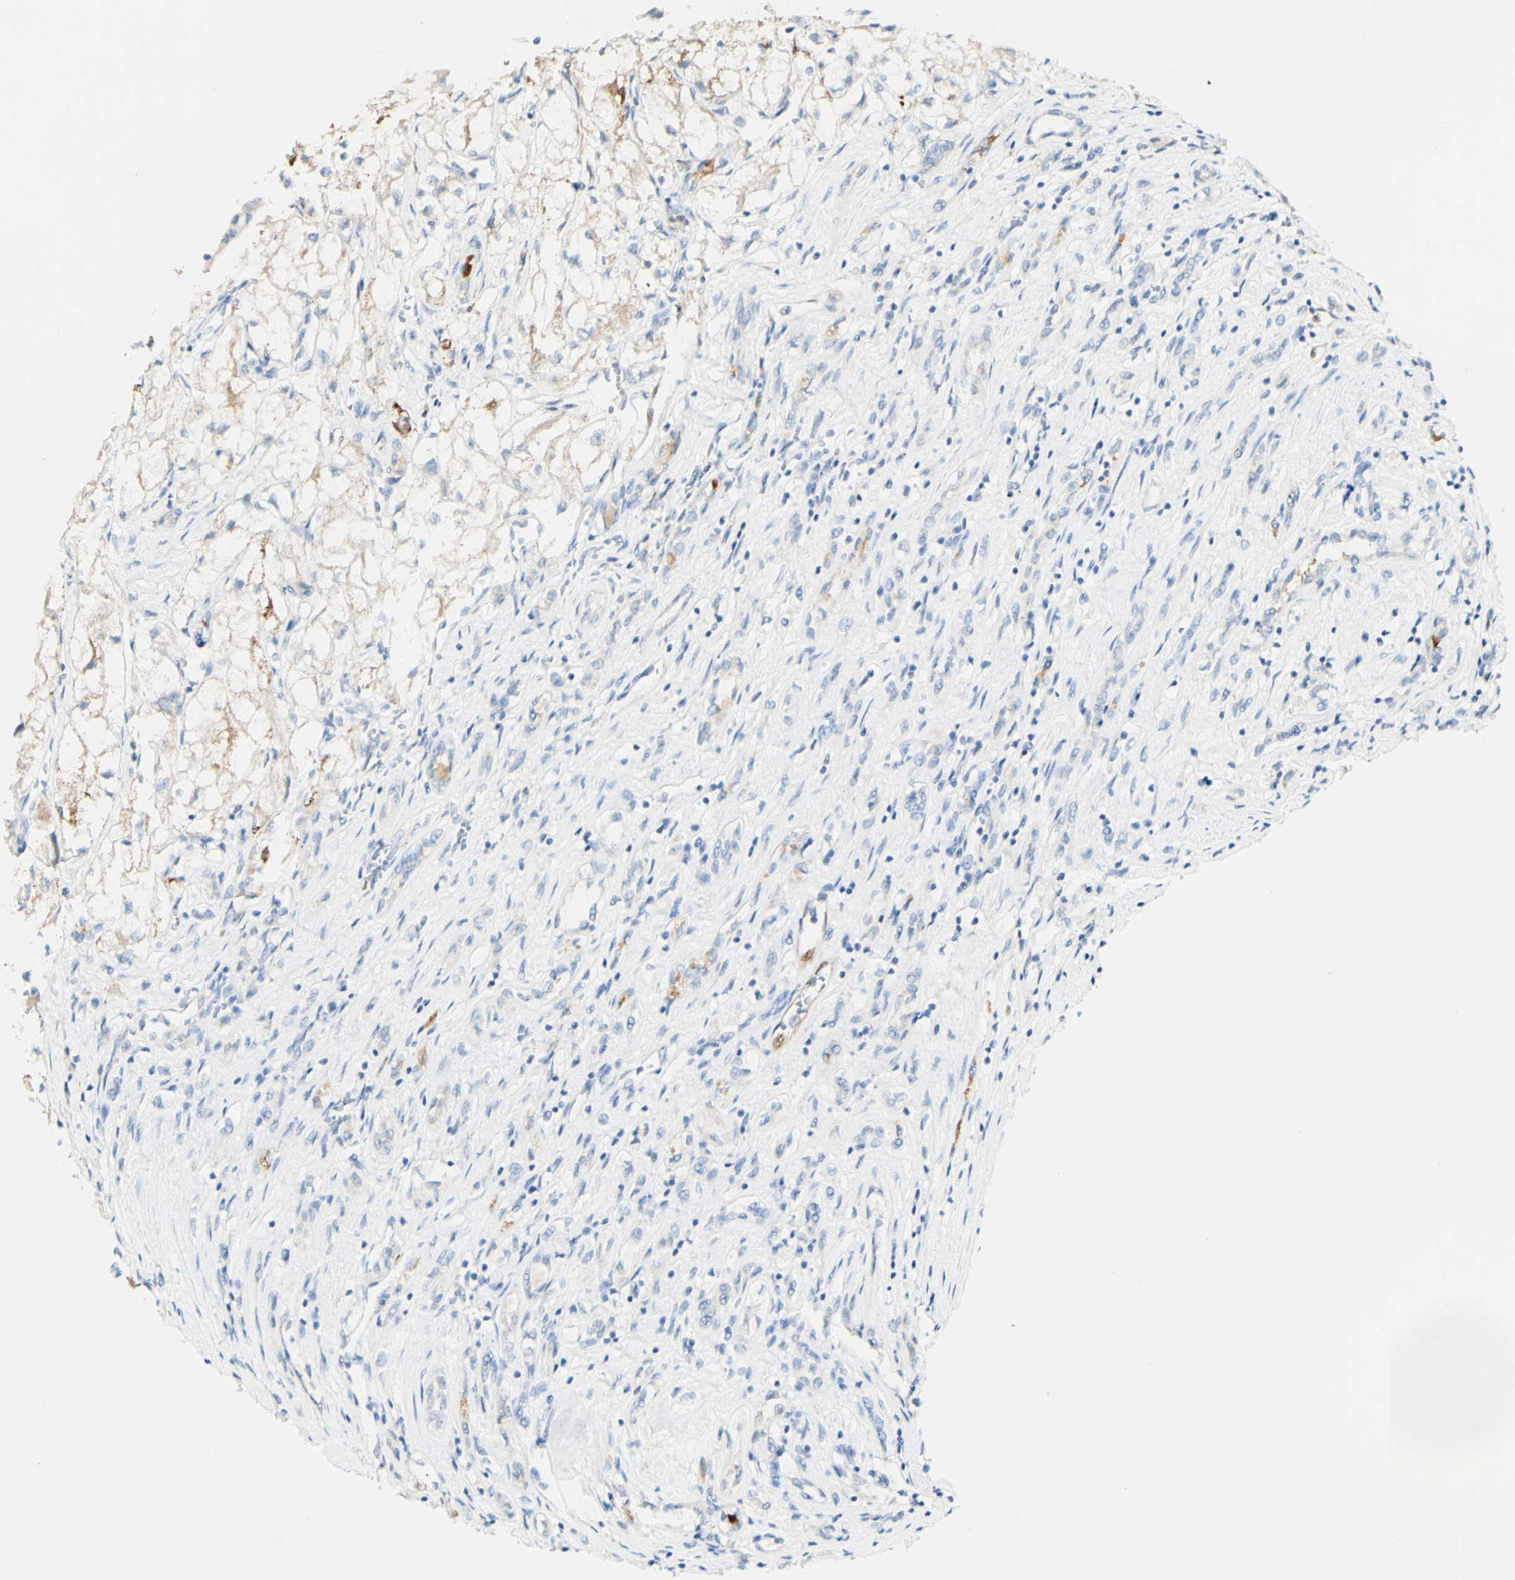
{"staining": {"intensity": "negative", "quantity": "none", "location": "none"}, "tissue": "renal cancer", "cell_type": "Tumor cells", "image_type": "cancer", "snomed": [{"axis": "morphology", "description": "Adenocarcinoma, NOS"}, {"axis": "topography", "description": "Kidney"}], "caption": "Tumor cells are negative for protein expression in human renal adenocarcinoma.", "gene": "FGF4", "patient": {"sex": "female", "age": 70}}